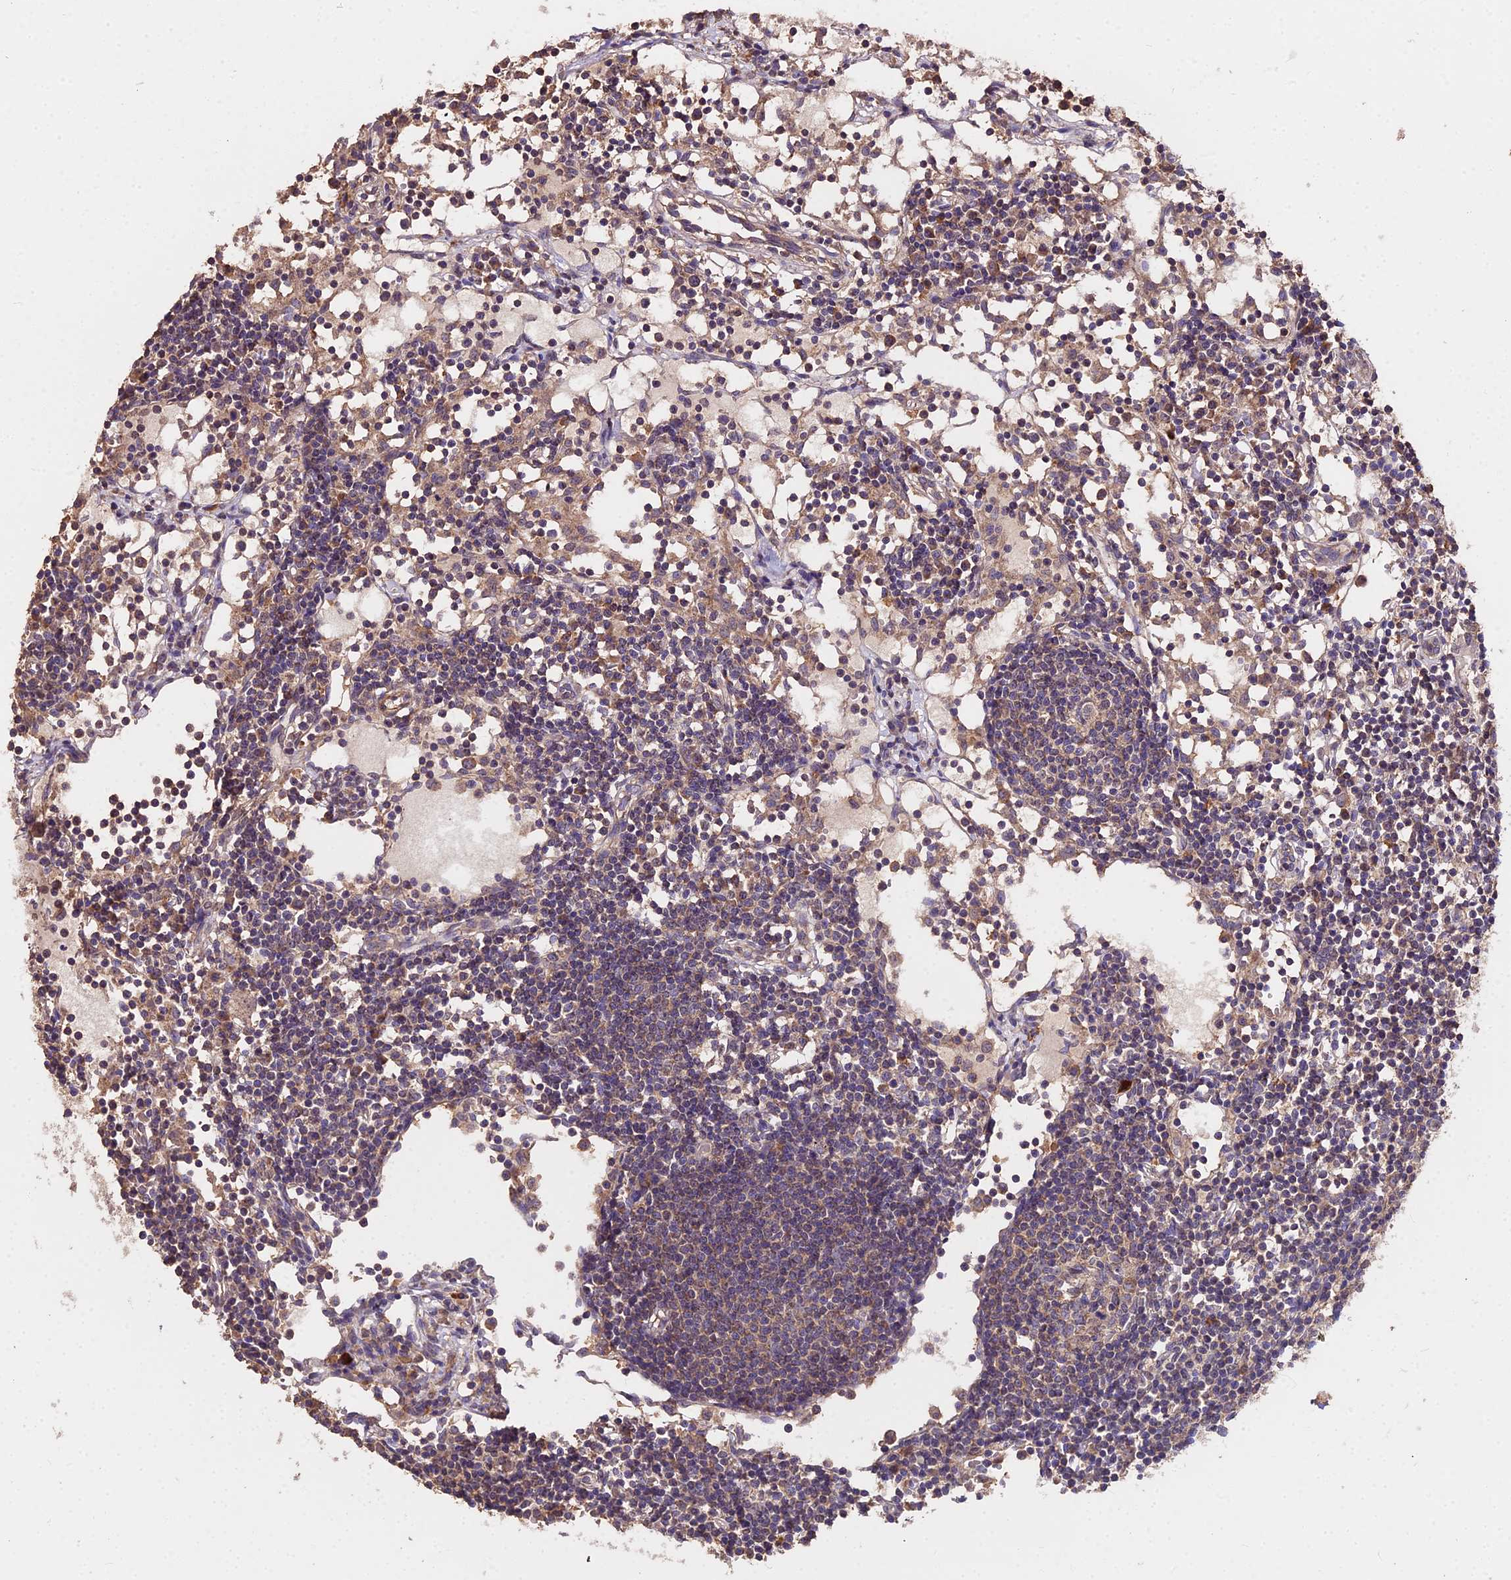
{"staining": {"intensity": "weak", "quantity": "<25%", "location": "cytoplasmic/membranous"}, "tissue": "lymph node", "cell_type": "Germinal center cells", "image_type": "normal", "snomed": [{"axis": "morphology", "description": "Normal tissue, NOS"}, {"axis": "topography", "description": "Lymph node"}], "caption": "IHC of unremarkable lymph node reveals no positivity in germinal center cells. Brightfield microscopy of immunohistochemistry stained with DAB (3,3'-diaminobenzidine) (brown) and hematoxylin (blue), captured at high magnification.", "gene": "METTL13", "patient": {"sex": "female", "age": 55}}